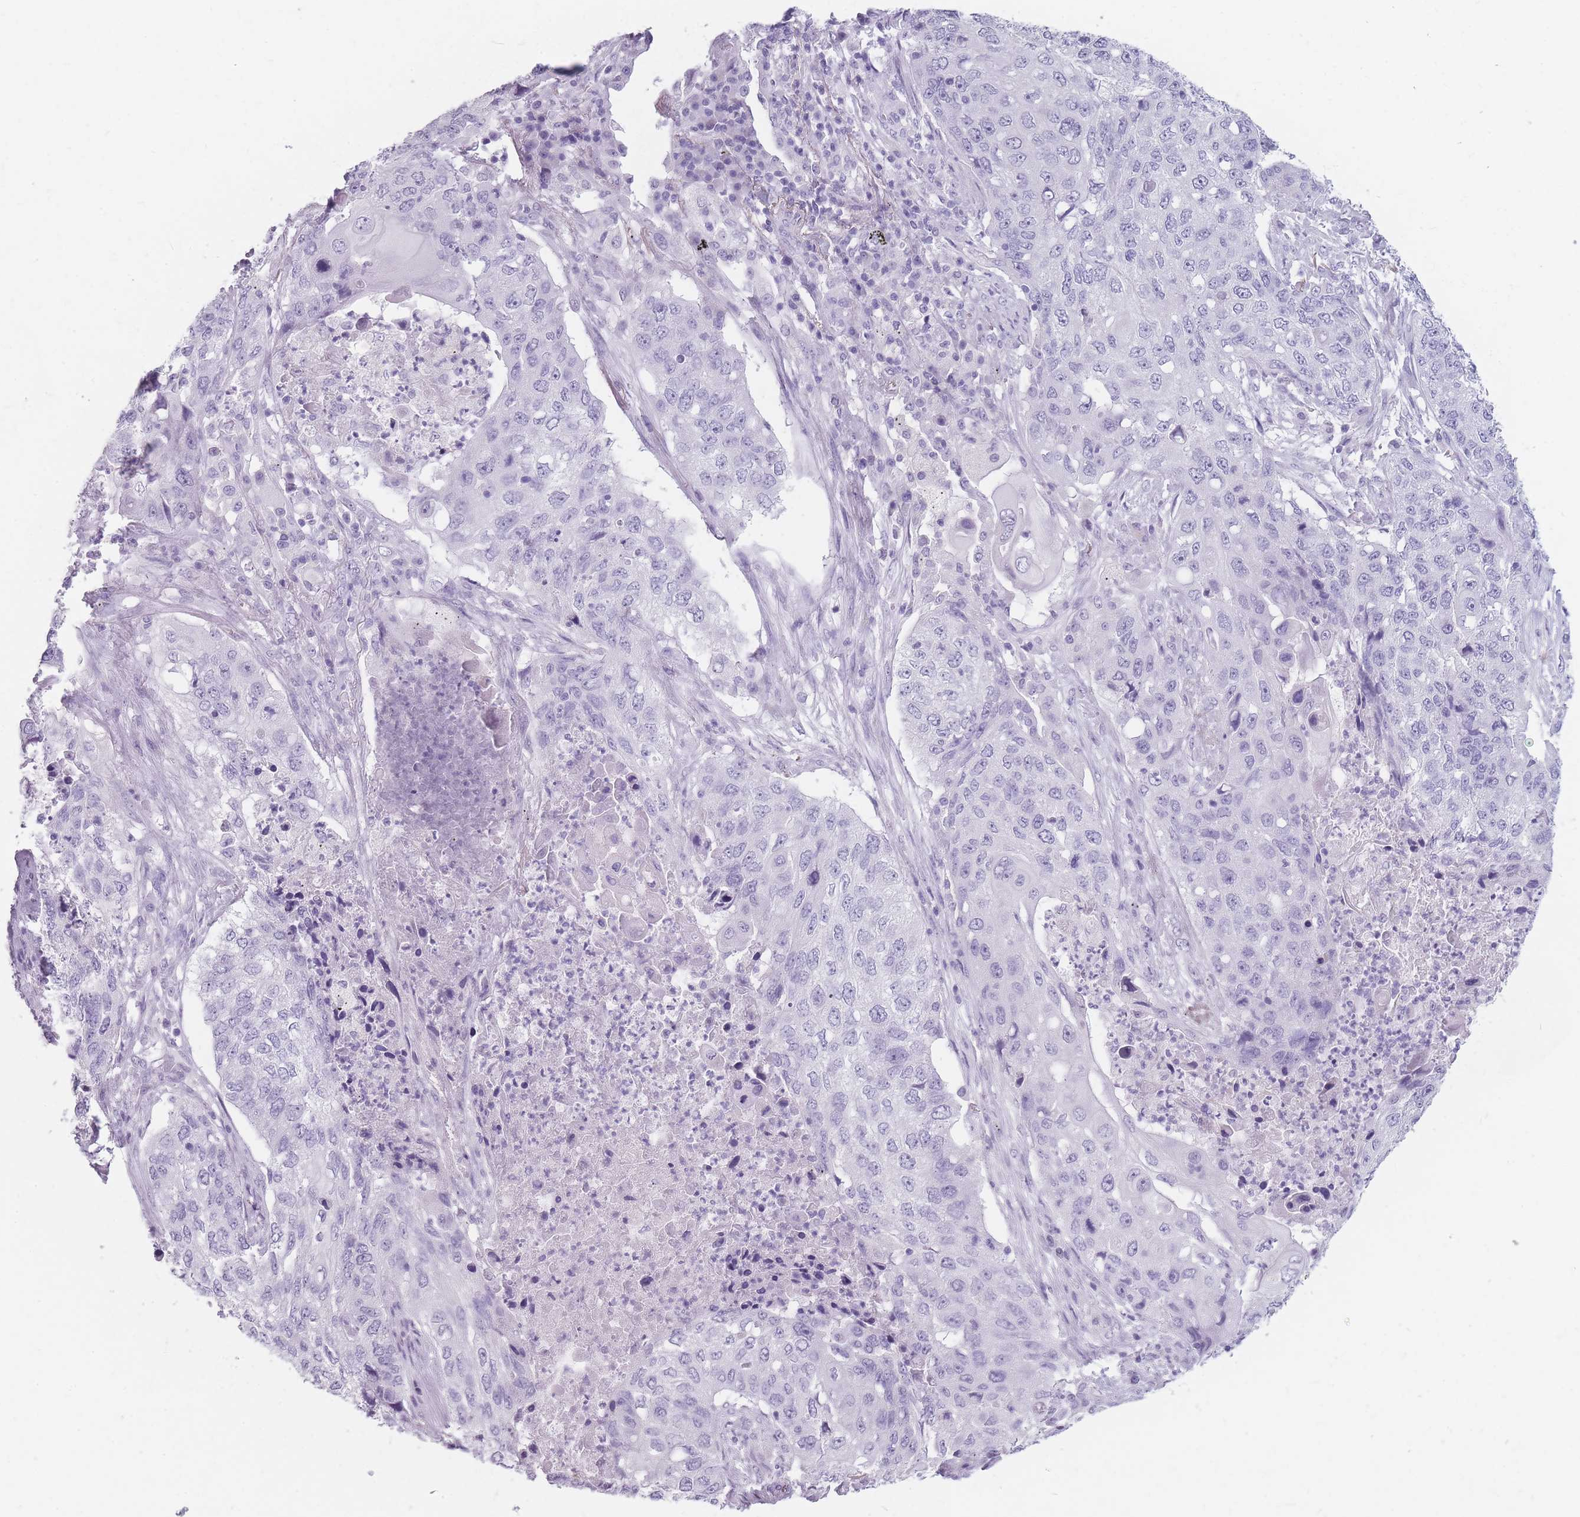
{"staining": {"intensity": "negative", "quantity": "none", "location": "none"}, "tissue": "lung cancer", "cell_type": "Tumor cells", "image_type": "cancer", "snomed": [{"axis": "morphology", "description": "Squamous cell carcinoma, NOS"}, {"axis": "topography", "description": "Lung"}], "caption": "An immunohistochemistry (IHC) histopathology image of lung squamous cell carcinoma is shown. There is no staining in tumor cells of lung squamous cell carcinoma.", "gene": "CCNO", "patient": {"sex": "female", "age": 63}}